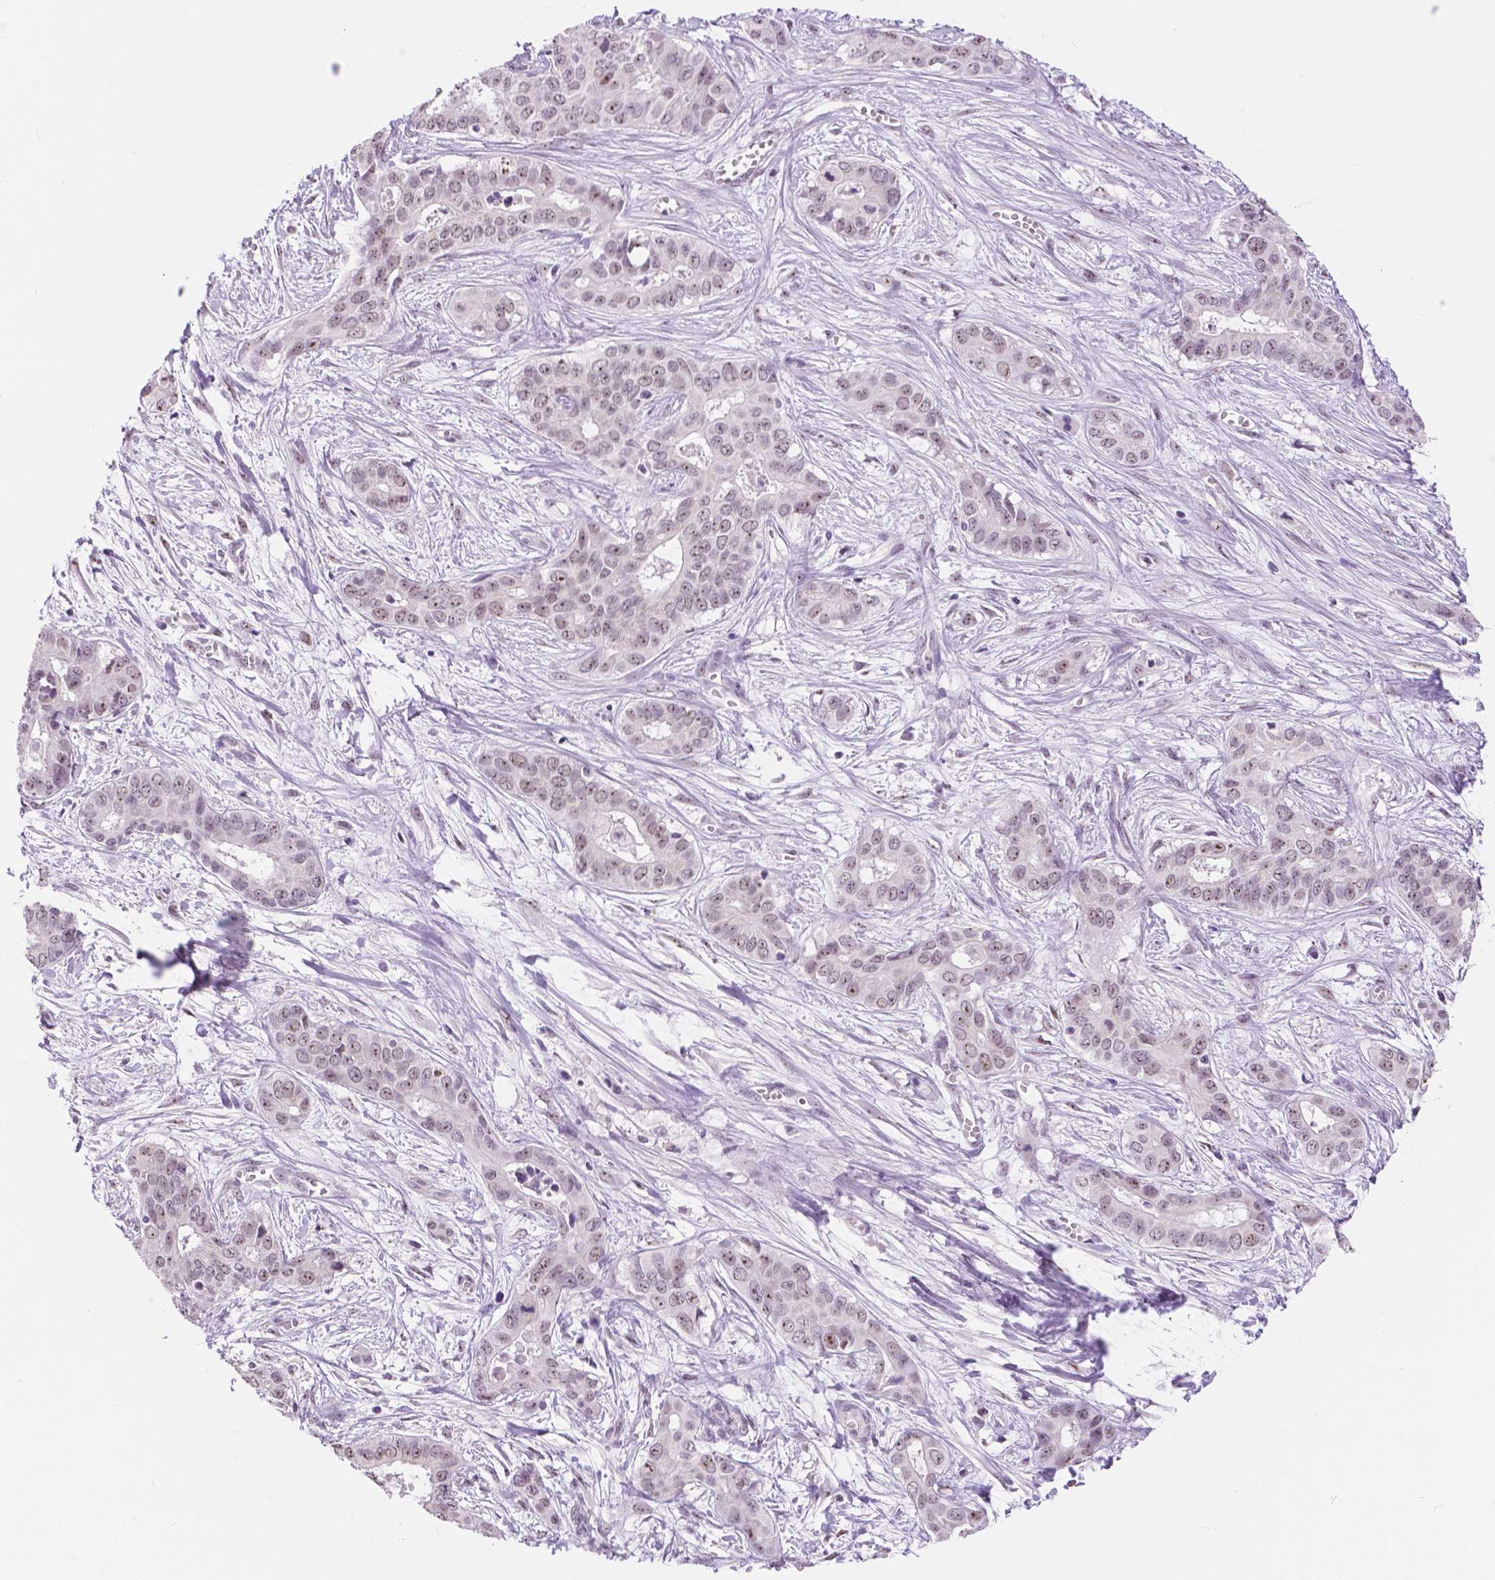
{"staining": {"intensity": "weak", "quantity": "25%-75%", "location": "nuclear"}, "tissue": "liver cancer", "cell_type": "Tumor cells", "image_type": "cancer", "snomed": [{"axis": "morphology", "description": "Cholangiocarcinoma"}, {"axis": "topography", "description": "Liver"}], "caption": "An immunohistochemistry micrograph of neoplastic tissue is shown. Protein staining in brown labels weak nuclear positivity in liver cholangiocarcinoma within tumor cells.", "gene": "NHP2", "patient": {"sex": "female", "age": 65}}